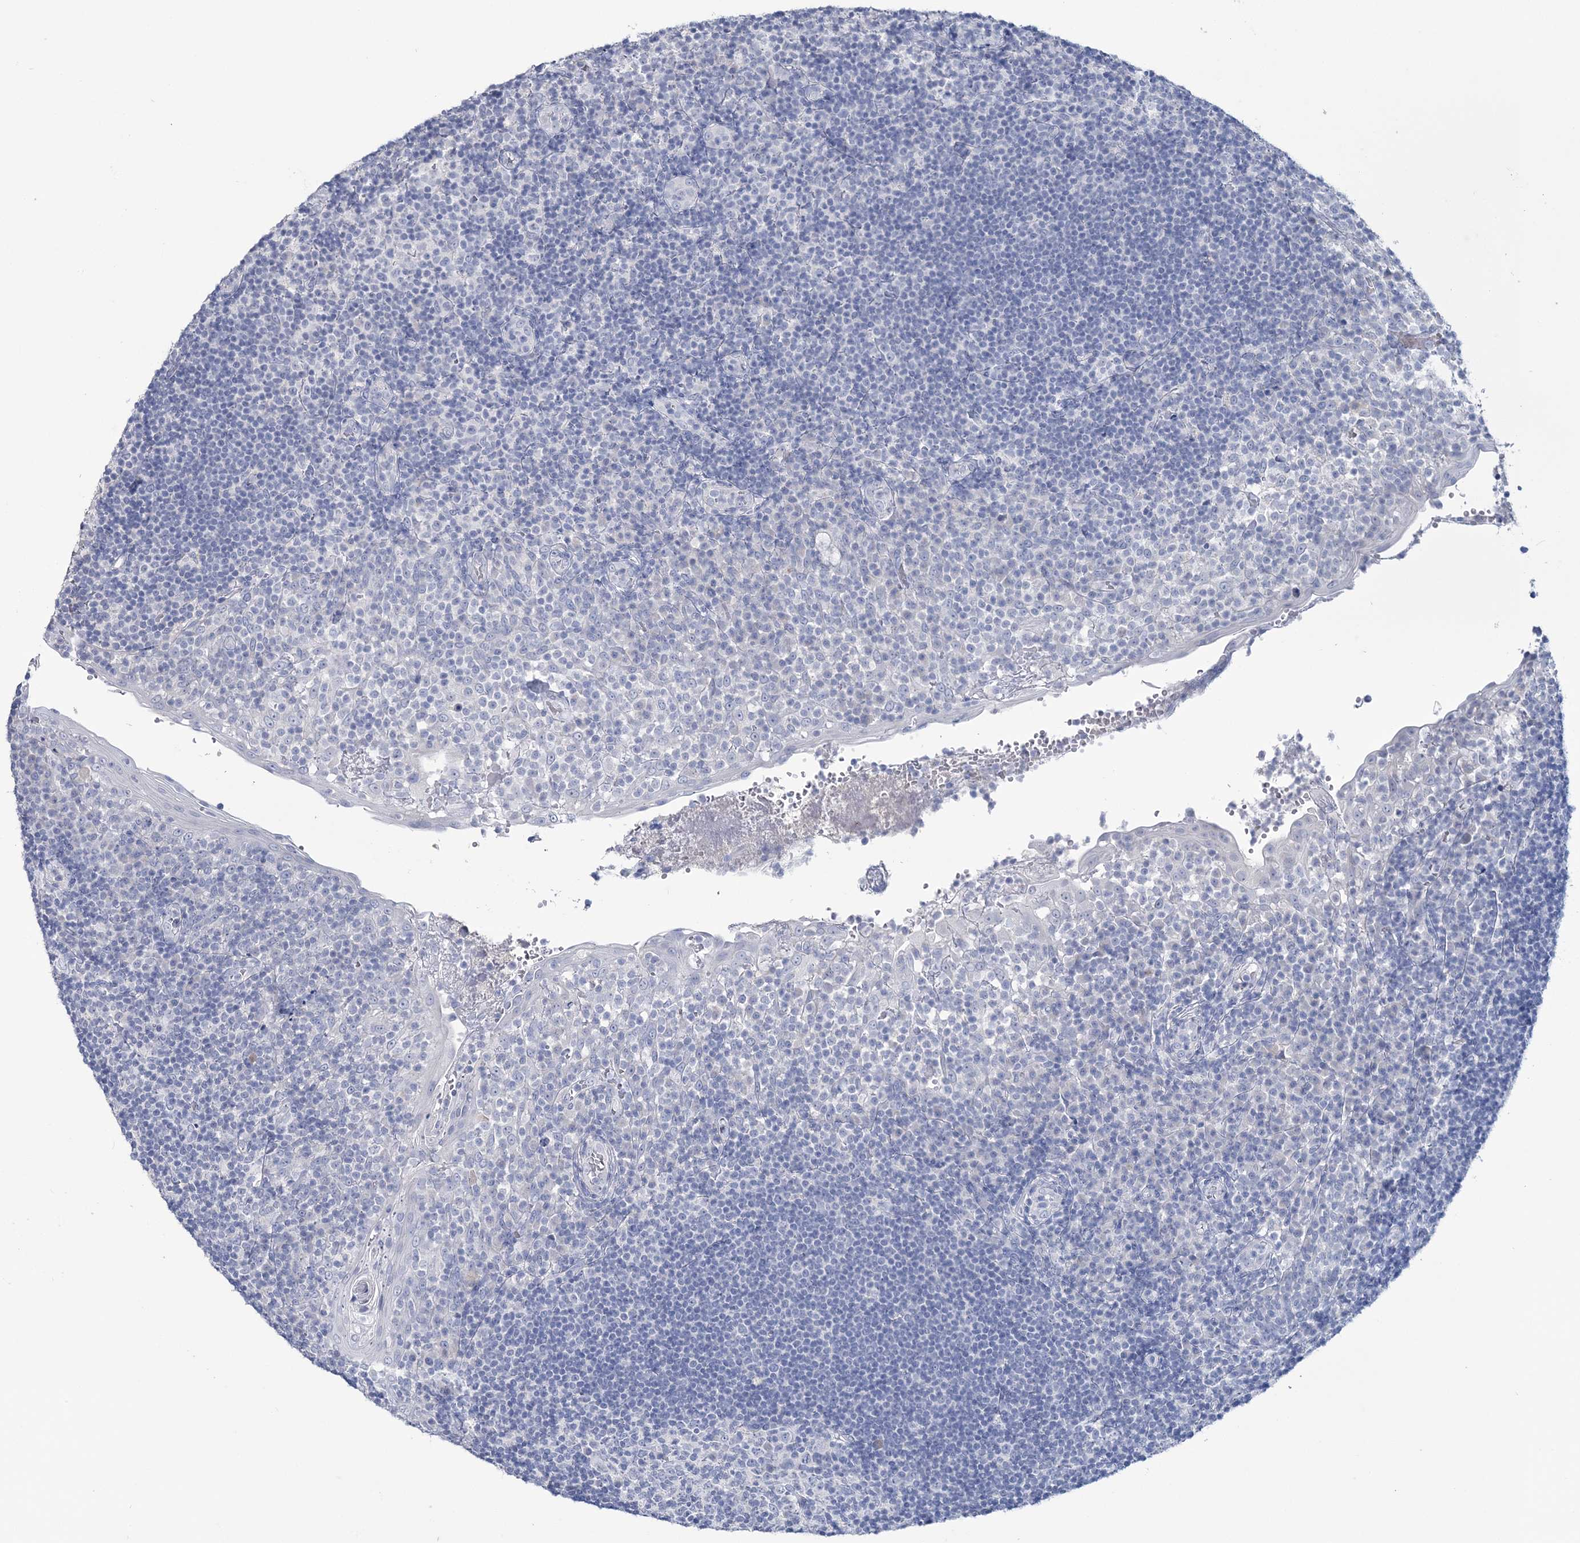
{"staining": {"intensity": "negative", "quantity": "none", "location": "none"}, "tissue": "tonsil", "cell_type": "Germinal center cells", "image_type": "normal", "snomed": [{"axis": "morphology", "description": "Normal tissue, NOS"}, {"axis": "topography", "description": "Tonsil"}], "caption": "Immunohistochemical staining of benign human tonsil displays no significant expression in germinal center cells.", "gene": "CYP3A4", "patient": {"sex": "female", "age": 40}}